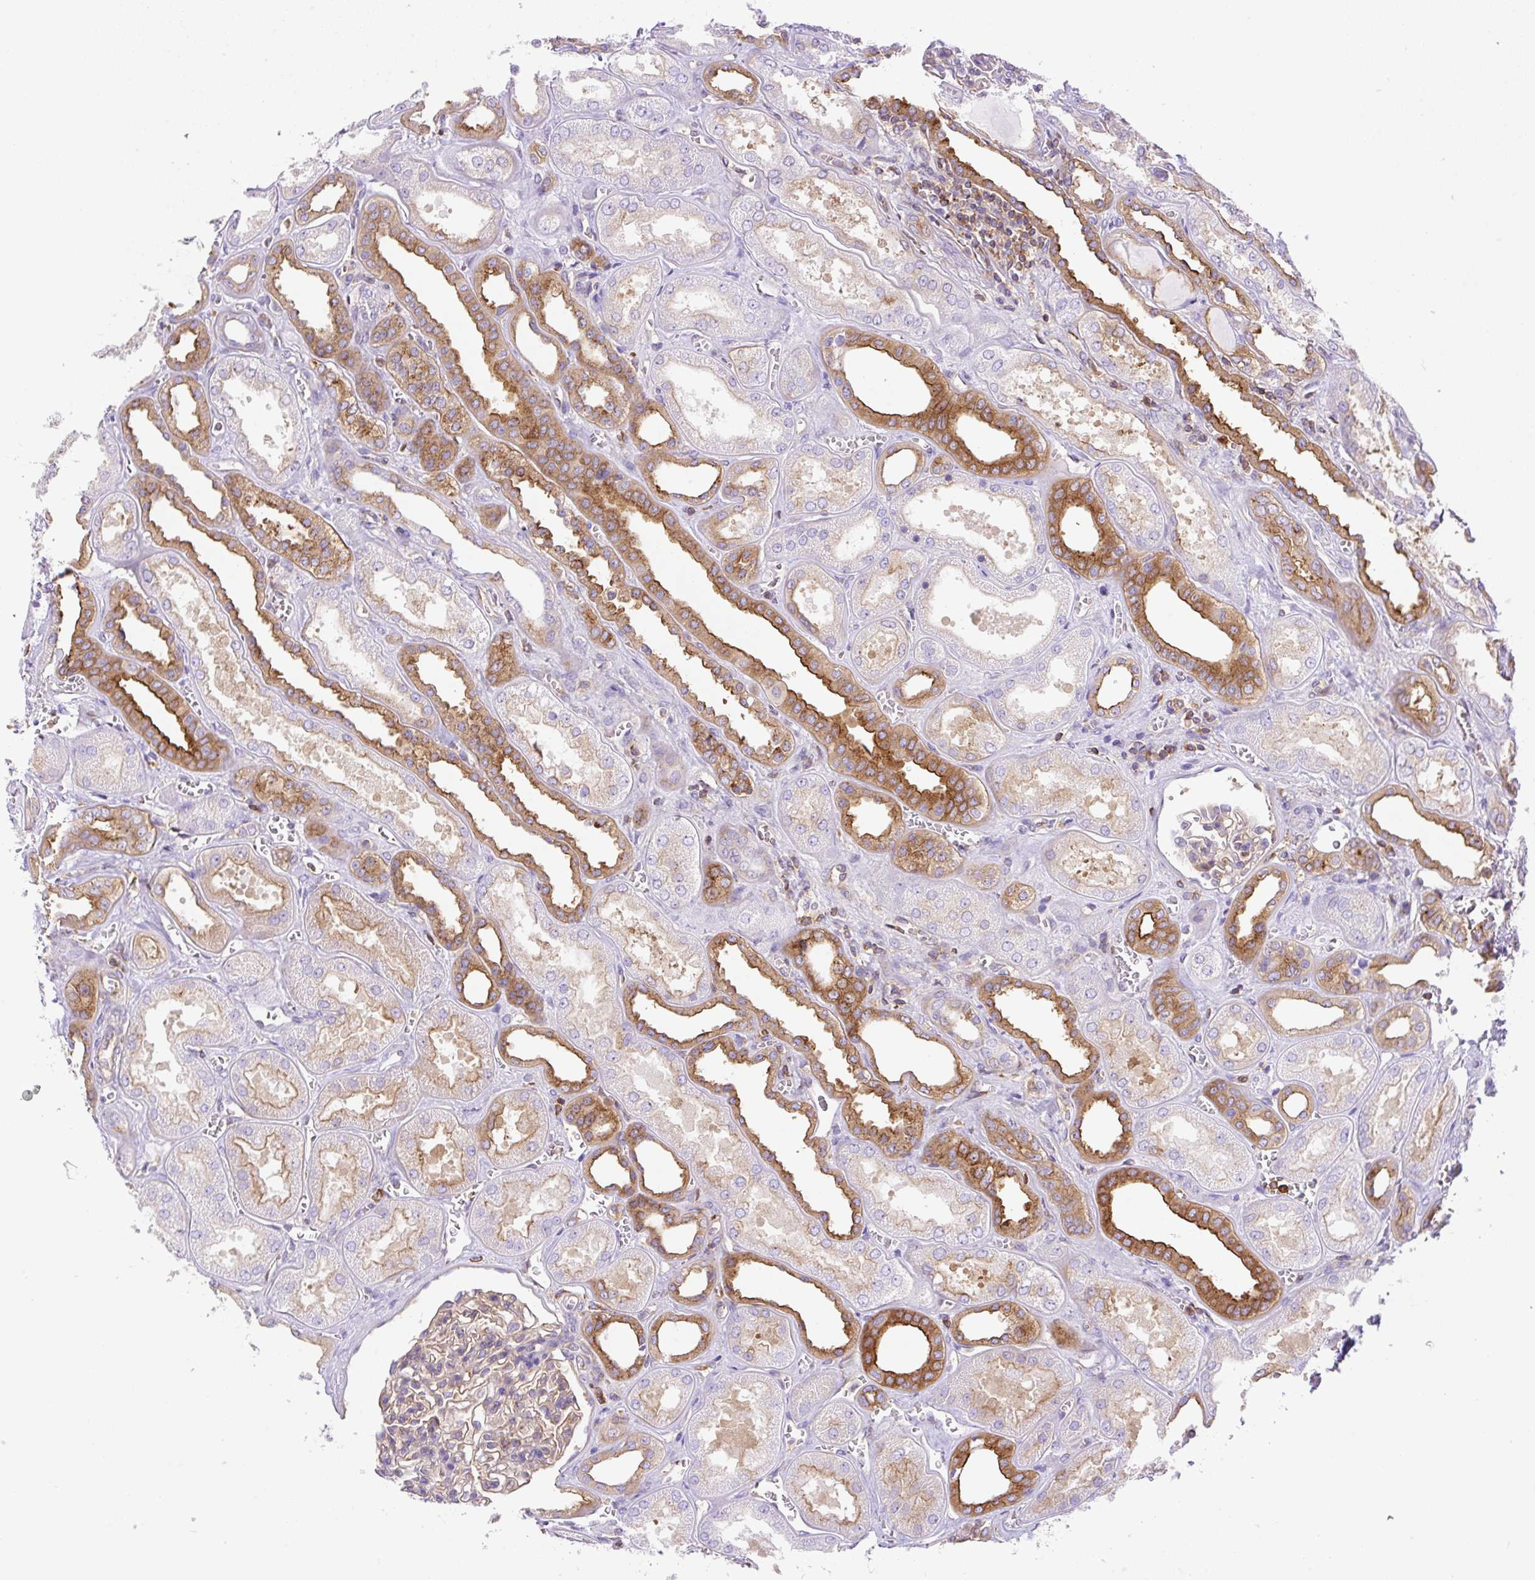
{"staining": {"intensity": "weak", "quantity": ">75%", "location": "cytoplasmic/membranous"}, "tissue": "kidney", "cell_type": "Cells in glomeruli", "image_type": "normal", "snomed": [{"axis": "morphology", "description": "Normal tissue, NOS"}, {"axis": "morphology", "description": "Adenocarcinoma, NOS"}, {"axis": "topography", "description": "Kidney"}], "caption": "Normal kidney displays weak cytoplasmic/membranous positivity in approximately >75% of cells in glomeruli, visualized by immunohistochemistry. The staining was performed using DAB (3,3'-diaminobenzidine), with brown indicating positive protein expression. Nuclei are stained blue with hematoxylin.", "gene": "DNM2", "patient": {"sex": "female", "age": 68}}